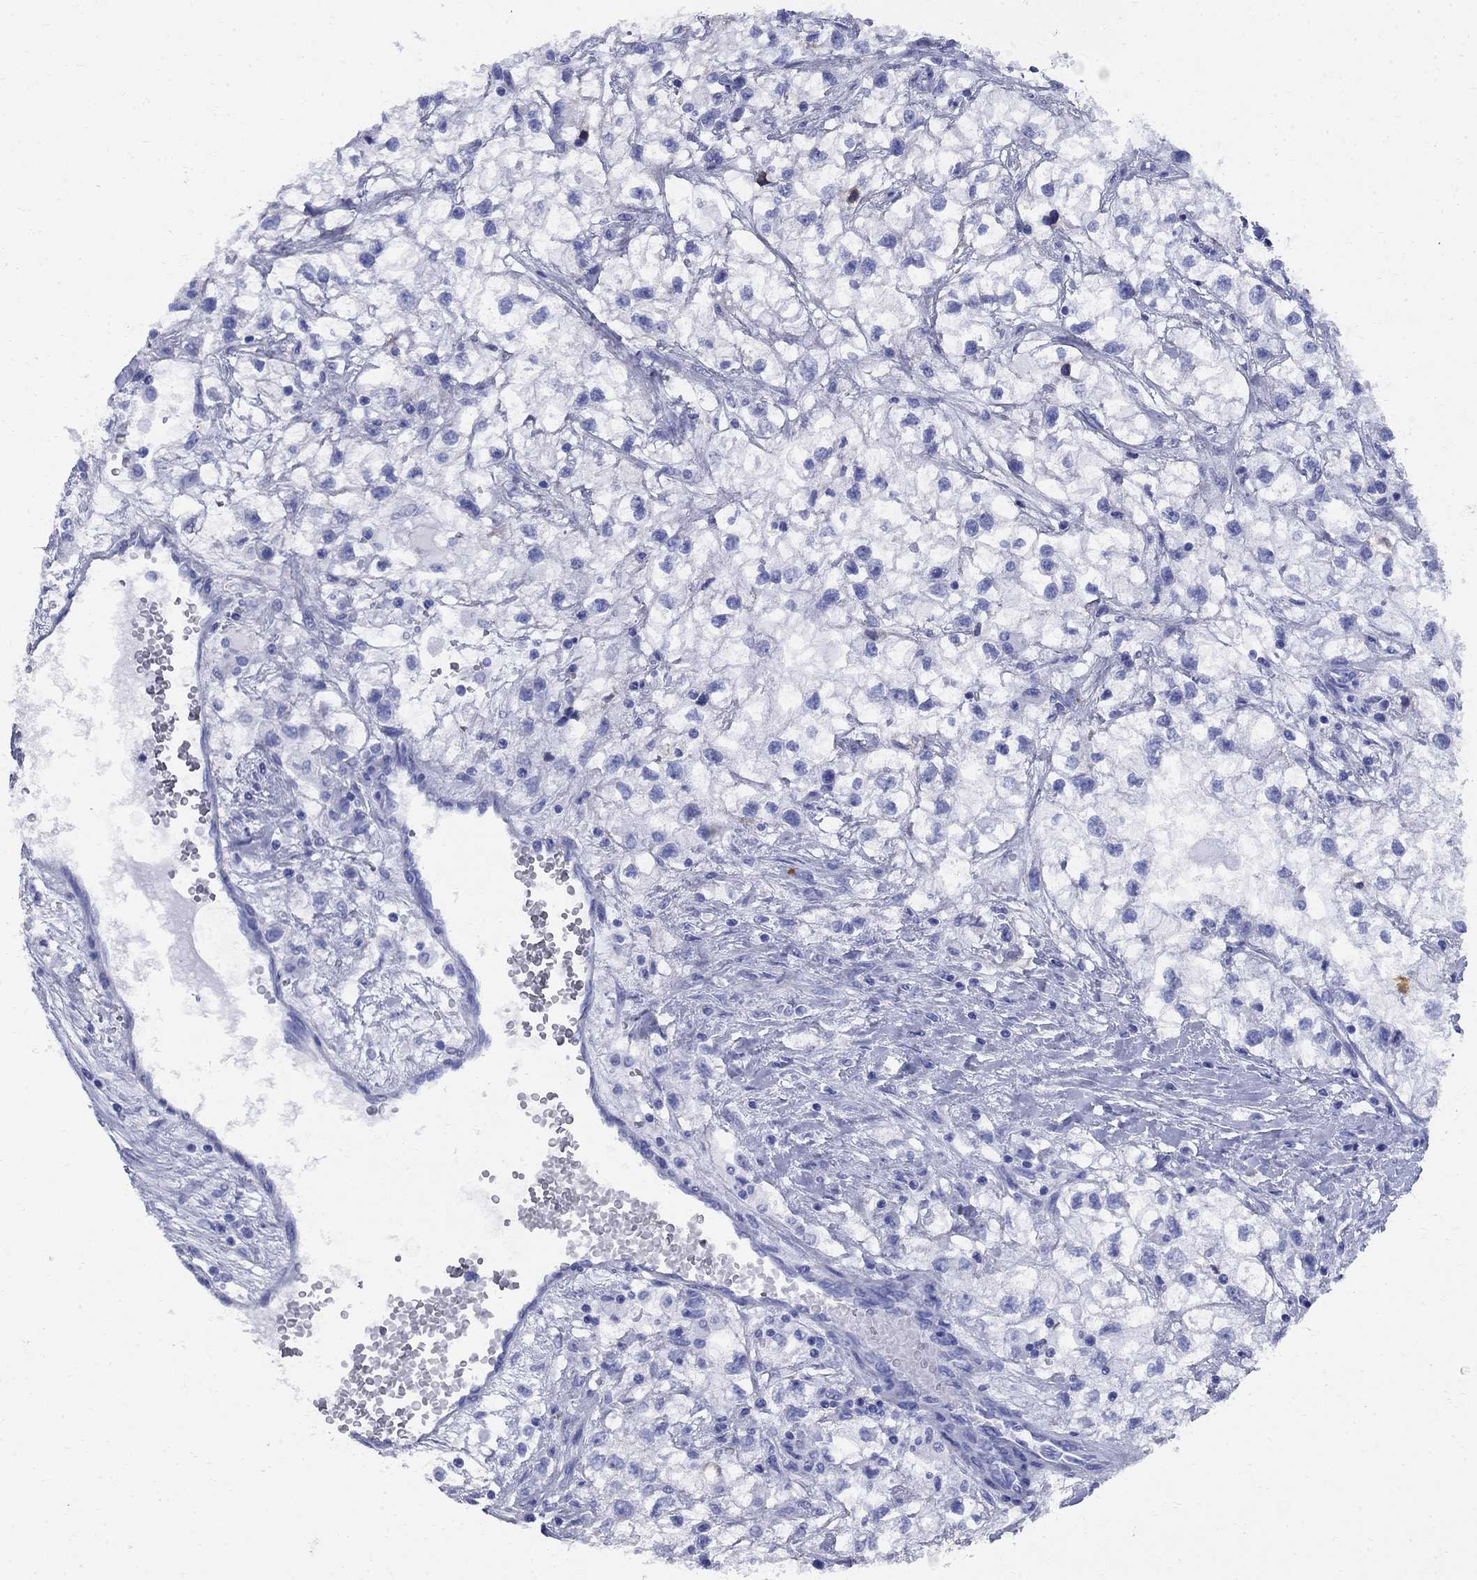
{"staining": {"intensity": "negative", "quantity": "none", "location": "none"}, "tissue": "renal cancer", "cell_type": "Tumor cells", "image_type": "cancer", "snomed": [{"axis": "morphology", "description": "Adenocarcinoma, NOS"}, {"axis": "topography", "description": "Kidney"}], "caption": "Renal adenocarcinoma was stained to show a protein in brown. There is no significant staining in tumor cells.", "gene": "VTN", "patient": {"sex": "male", "age": 59}}